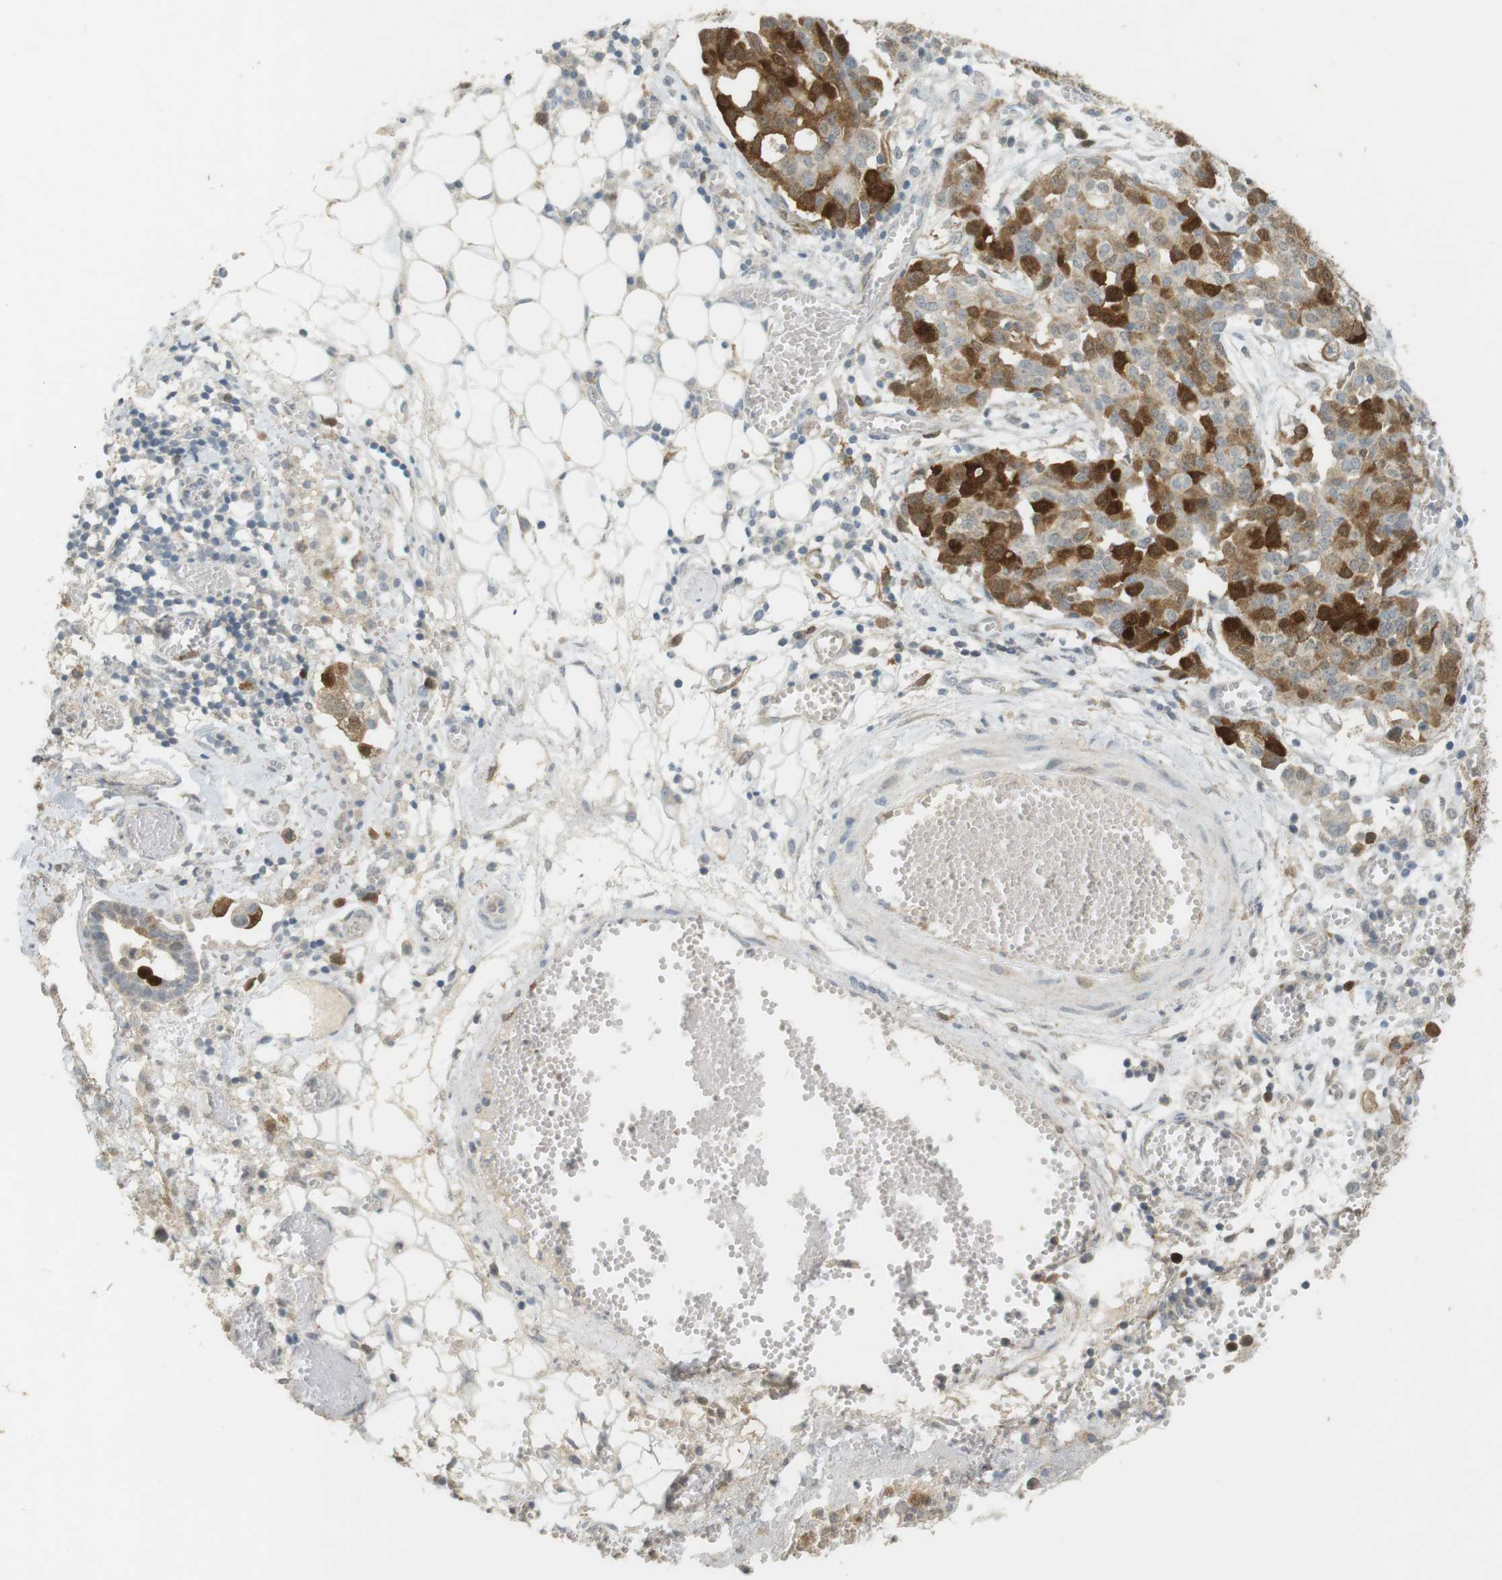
{"staining": {"intensity": "strong", "quantity": "25%-75%", "location": "cytoplasmic/membranous"}, "tissue": "ovarian cancer", "cell_type": "Tumor cells", "image_type": "cancer", "snomed": [{"axis": "morphology", "description": "Cystadenocarcinoma, serous, NOS"}, {"axis": "topography", "description": "Soft tissue"}, {"axis": "topography", "description": "Ovary"}], "caption": "Brown immunohistochemical staining in human ovarian serous cystadenocarcinoma shows strong cytoplasmic/membranous staining in approximately 25%-75% of tumor cells.", "gene": "TTK", "patient": {"sex": "female", "age": 57}}